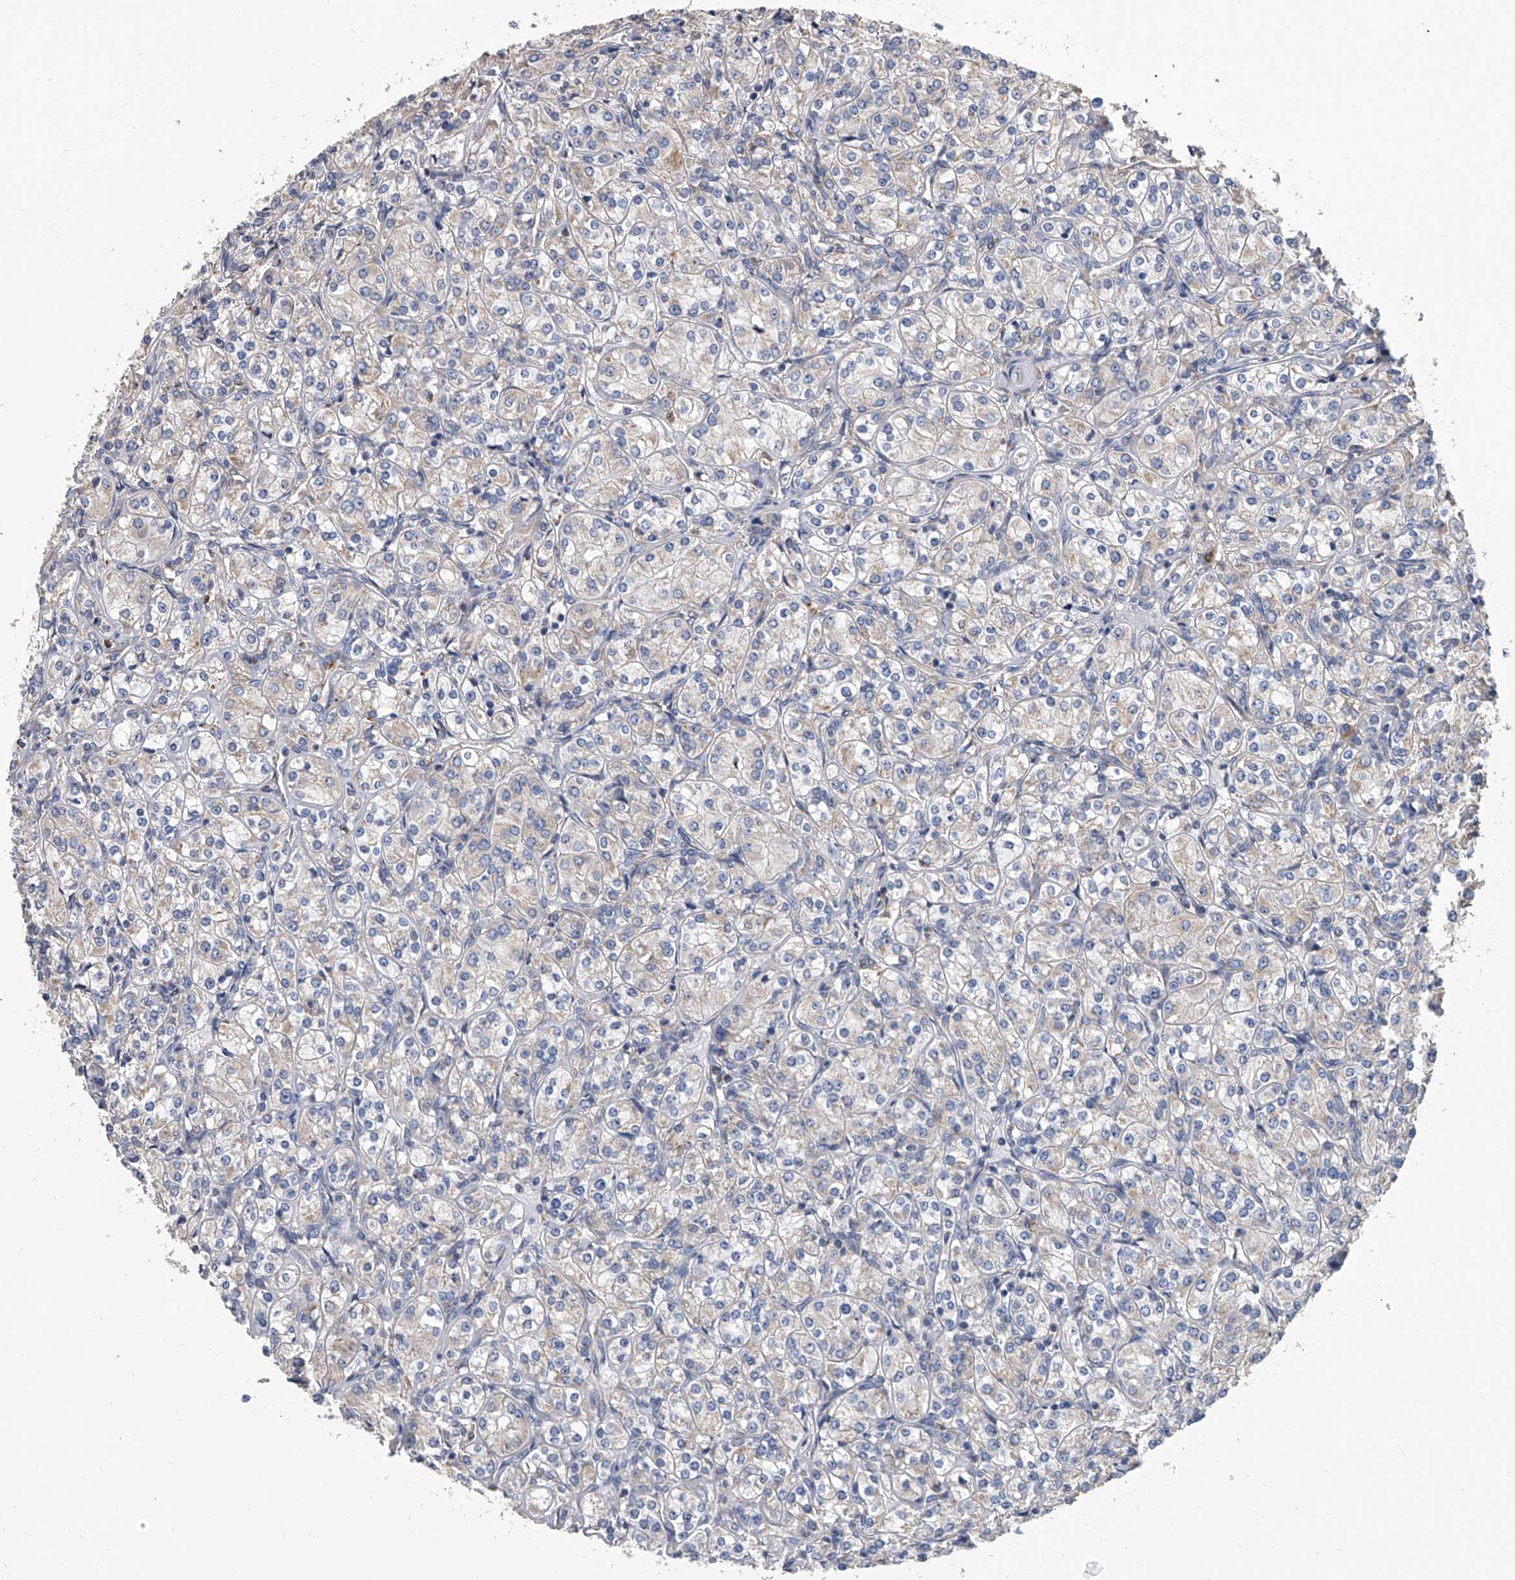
{"staining": {"intensity": "weak", "quantity": "<25%", "location": "cytoplasmic/membranous"}, "tissue": "renal cancer", "cell_type": "Tumor cells", "image_type": "cancer", "snomed": [{"axis": "morphology", "description": "Adenocarcinoma, NOS"}, {"axis": "topography", "description": "Kidney"}], "caption": "A high-resolution image shows immunohistochemistry (IHC) staining of adenocarcinoma (renal), which shows no significant positivity in tumor cells.", "gene": "MRPL28", "patient": {"sex": "male", "age": 77}}